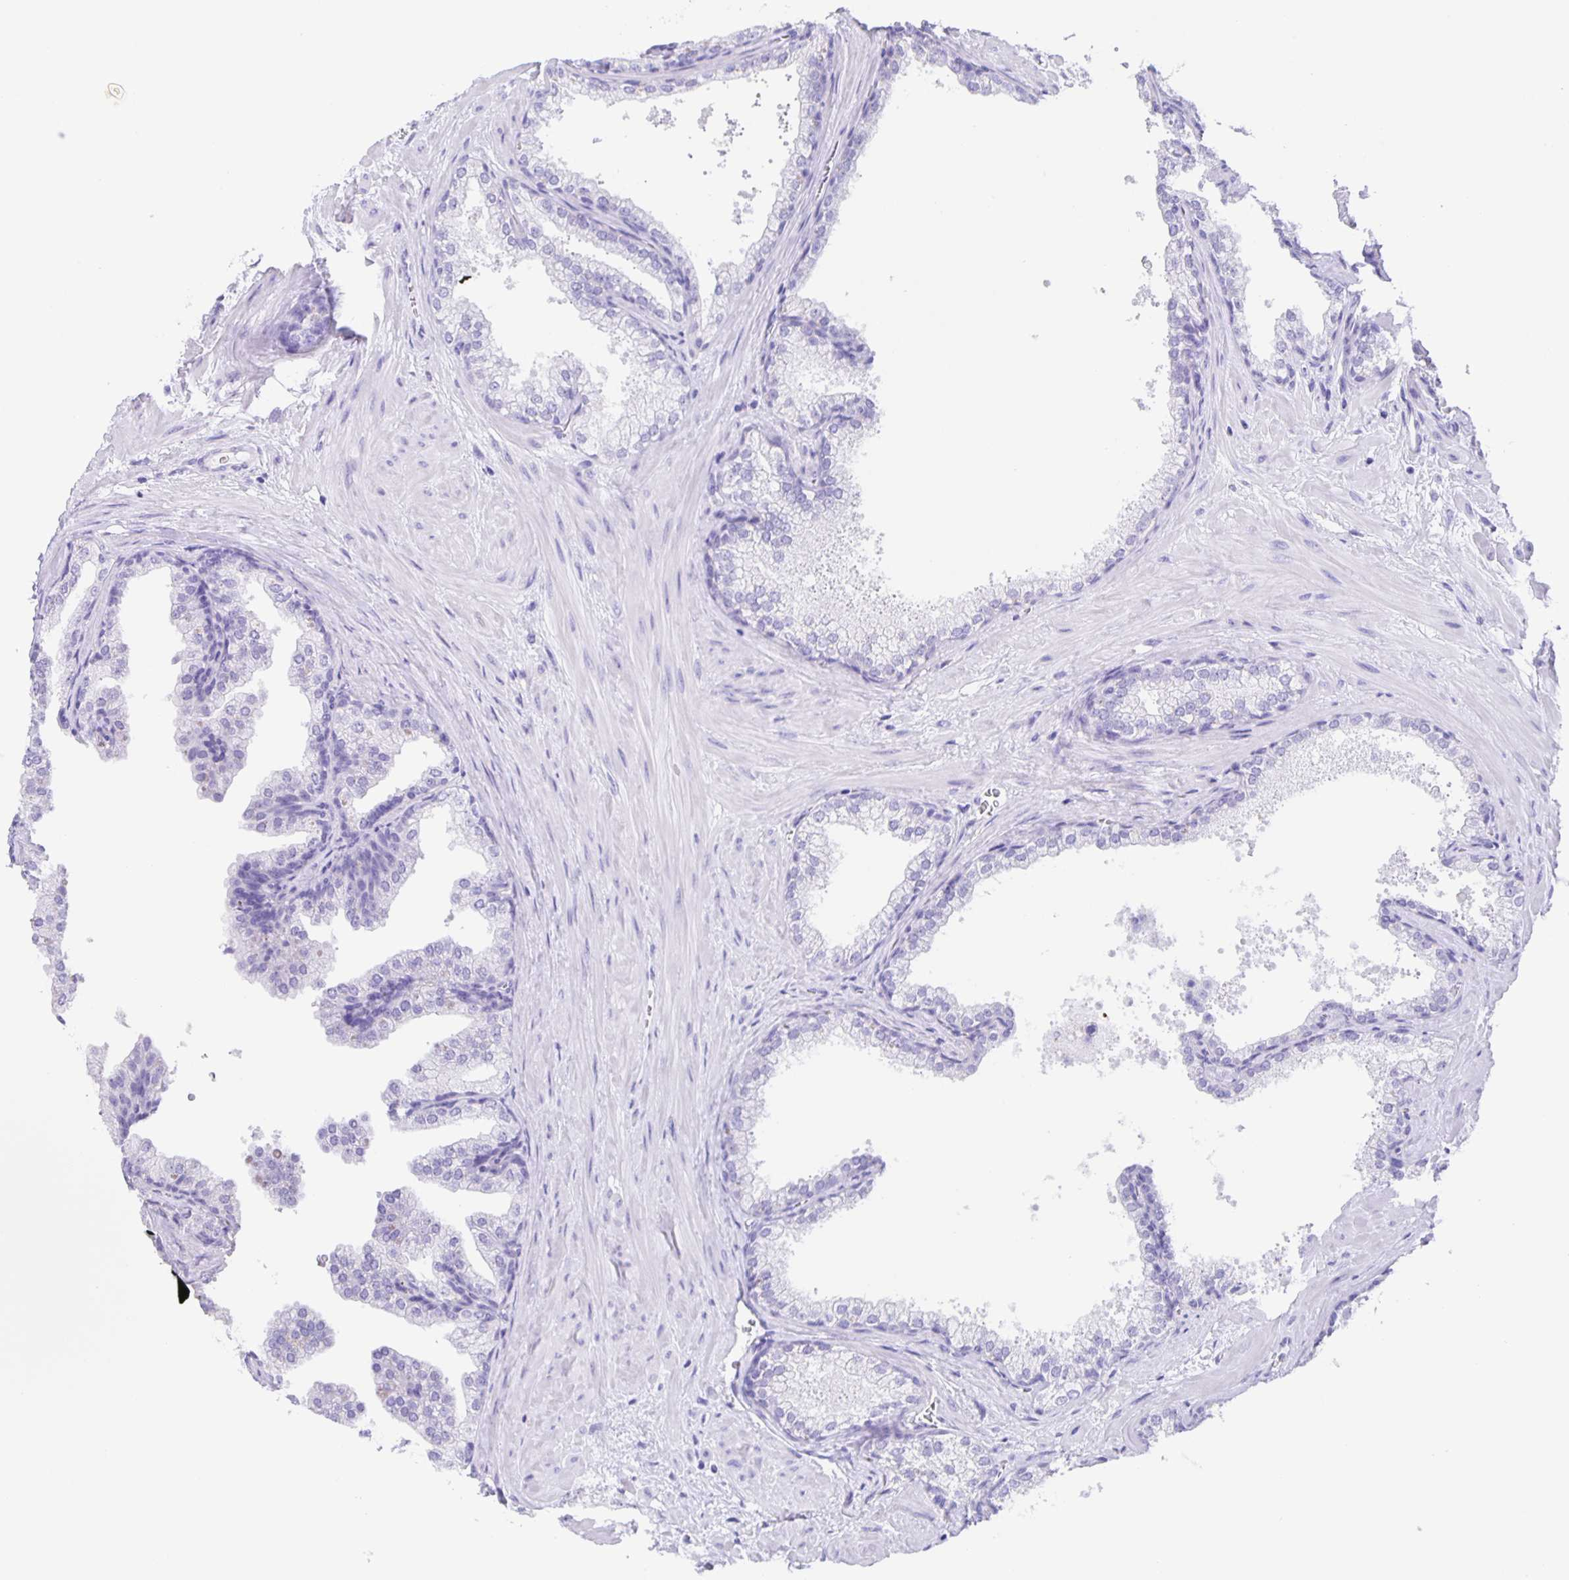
{"staining": {"intensity": "negative", "quantity": "none", "location": "none"}, "tissue": "prostate", "cell_type": "Glandular cells", "image_type": "normal", "snomed": [{"axis": "morphology", "description": "Normal tissue, NOS"}, {"axis": "topography", "description": "Prostate"}], "caption": "Immunohistochemical staining of normal human prostate shows no significant expression in glandular cells.", "gene": "GUCA2A", "patient": {"sex": "male", "age": 37}}